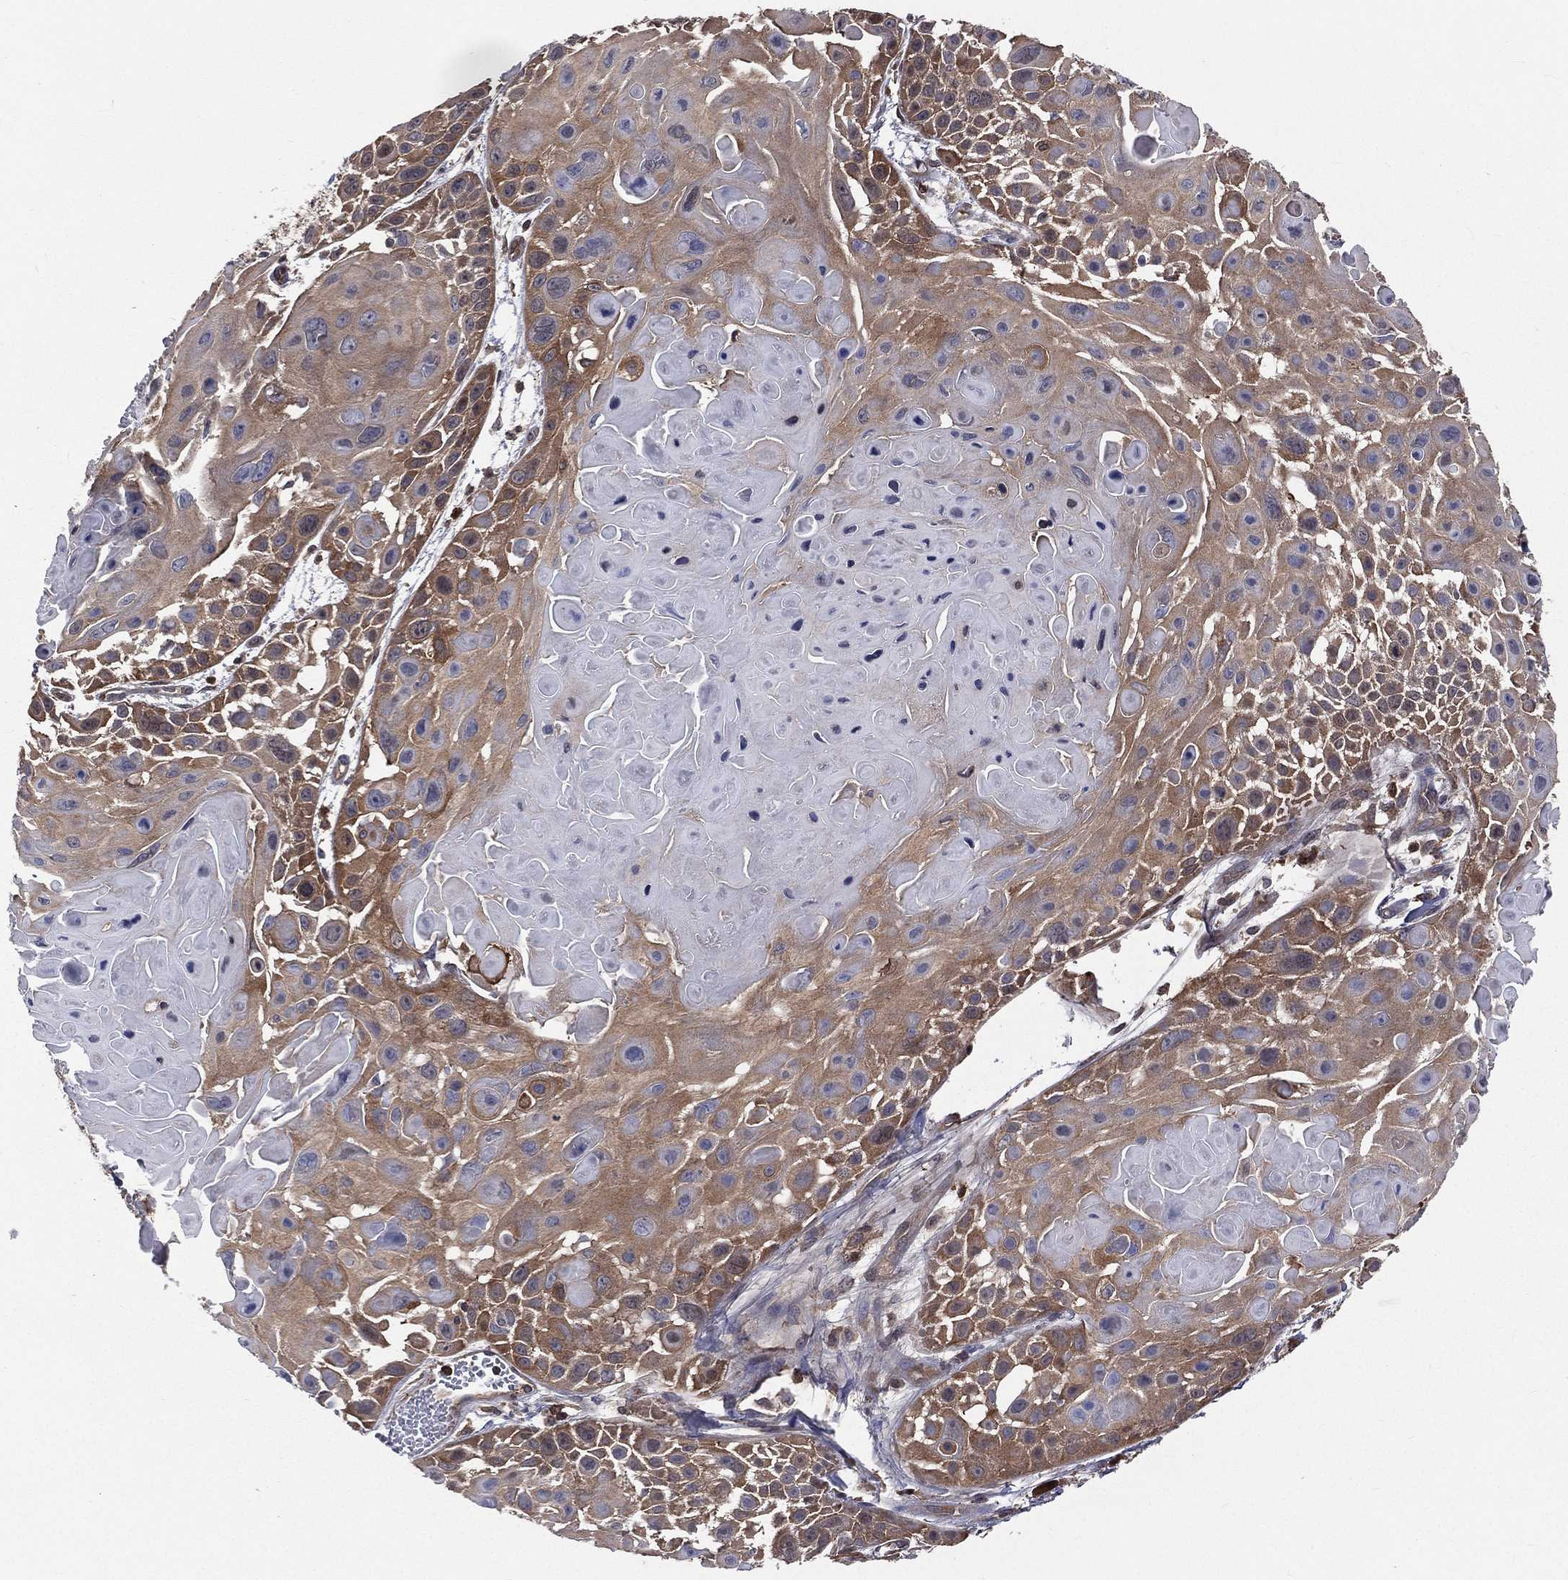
{"staining": {"intensity": "moderate", "quantity": ">75%", "location": "cytoplasmic/membranous"}, "tissue": "skin cancer", "cell_type": "Tumor cells", "image_type": "cancer", "snomed": [{"axis": "morphology", "description": "Squamous cell carcinoma, NOS"}, {"axis": "topography", "description": "Skin"}, {"axis": "topography", "description": "Anal"}], "caption": "A photomicrograph showing moderate cytoplasmic/membranous expression in about >75% of tumor cells in squamous cell carcinoma (skin), as visualized by brown immunohistochemical staining.", "gene": "TBC1D2", "patient": {"sex": "female", "age": 75}}